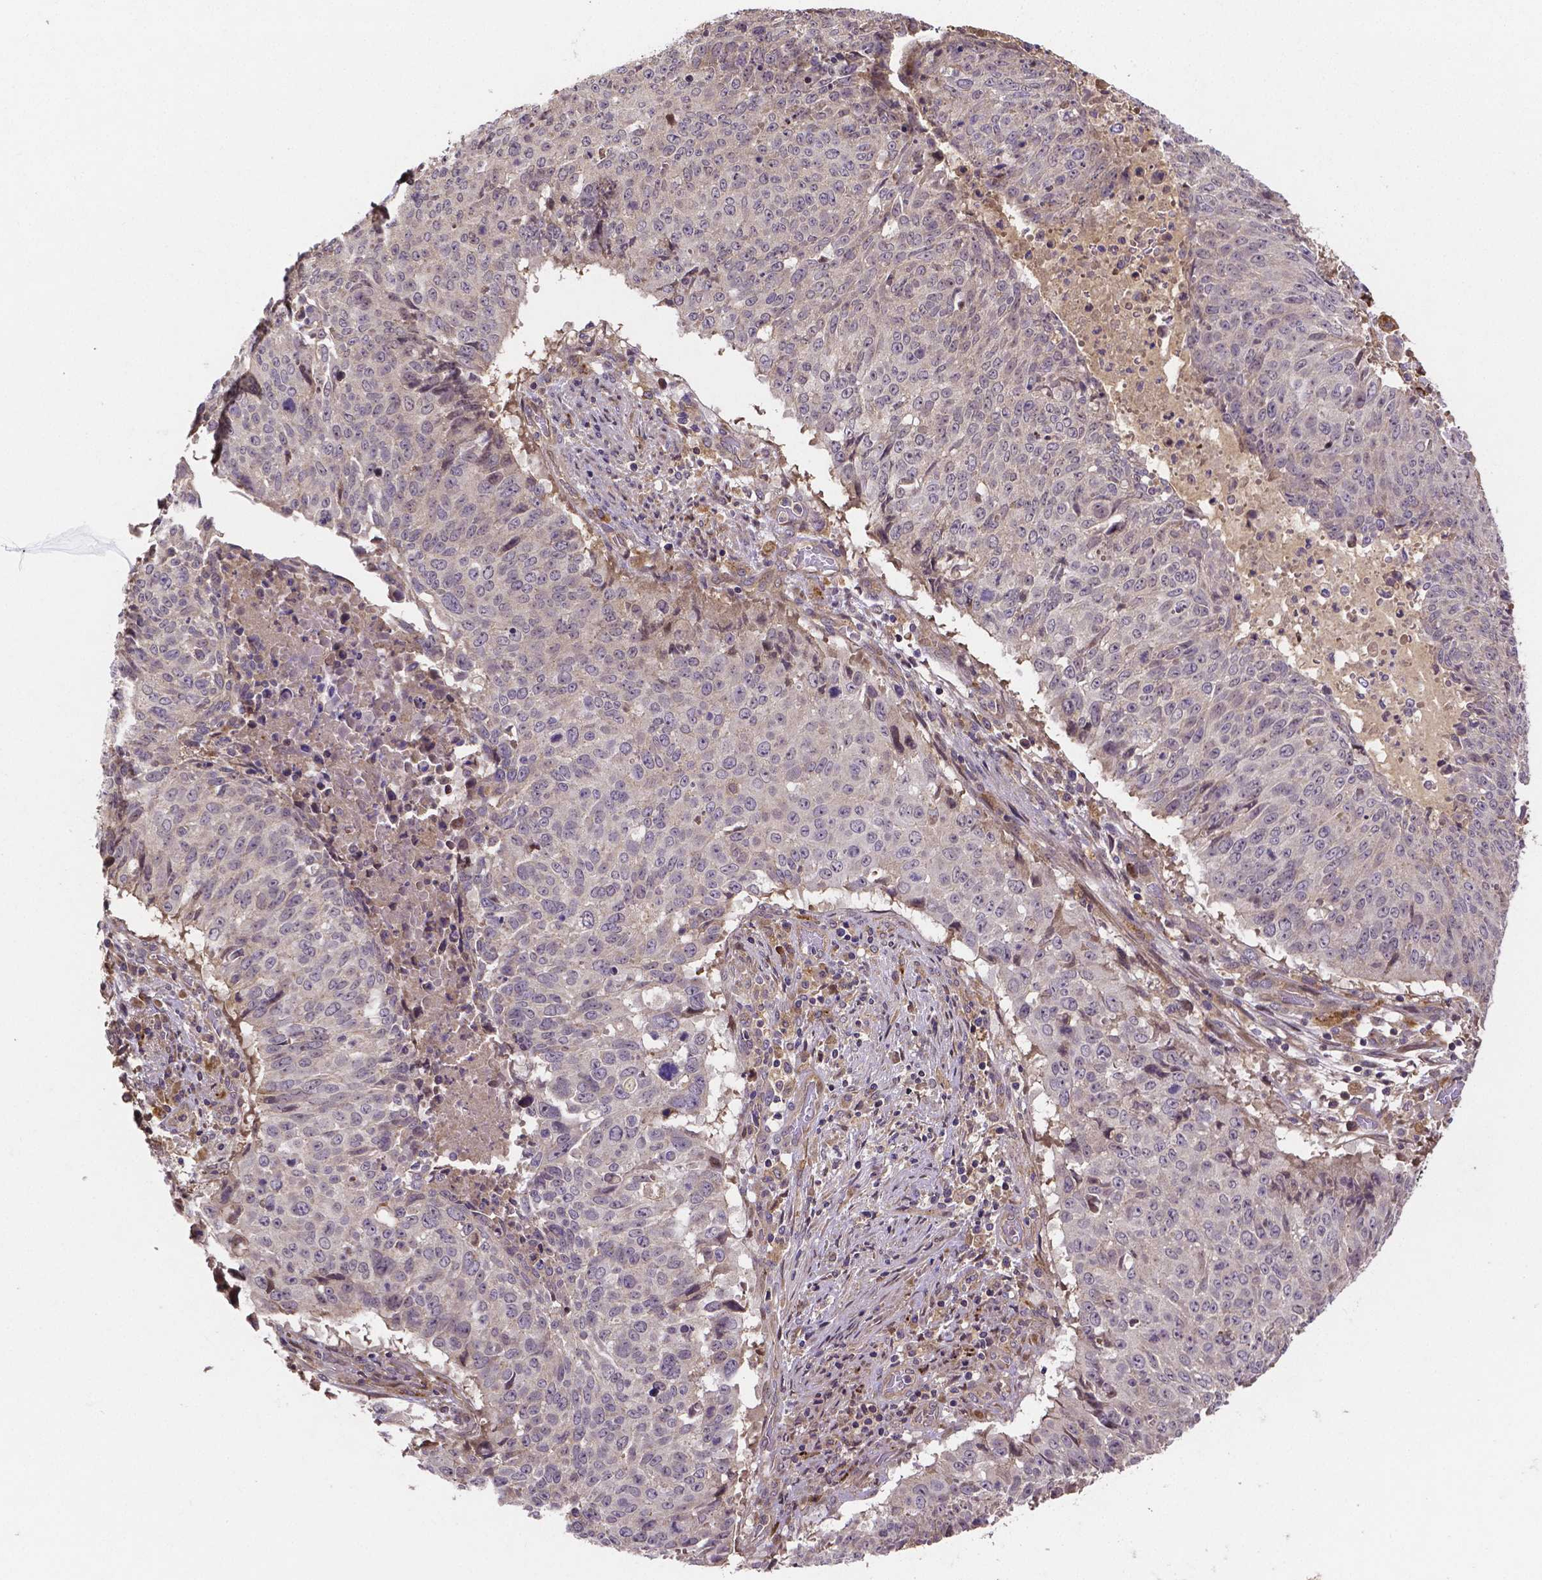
{"staining": {"intensity": "negative", "quantity": "none", "location": "none"}, "tissue": "lung cancer", "cell_type": "Tumor cells", "image_type": "cancer", "snomed": [{"axis": "morphology", "description": "Normal tissue, NOS"}, {"axis": "morphology", "description": "Squamous cell carcinoma, NOS"}, {"axis": "topography", "description": "Bronchus"}, {"axis": "topography", "description": "Lung"}], "caption": "IHC of human lung cancer exhibits no positivity in tumor cells.", "gene": "RNF123", "patient": {"sex": "male", "age": 64}}